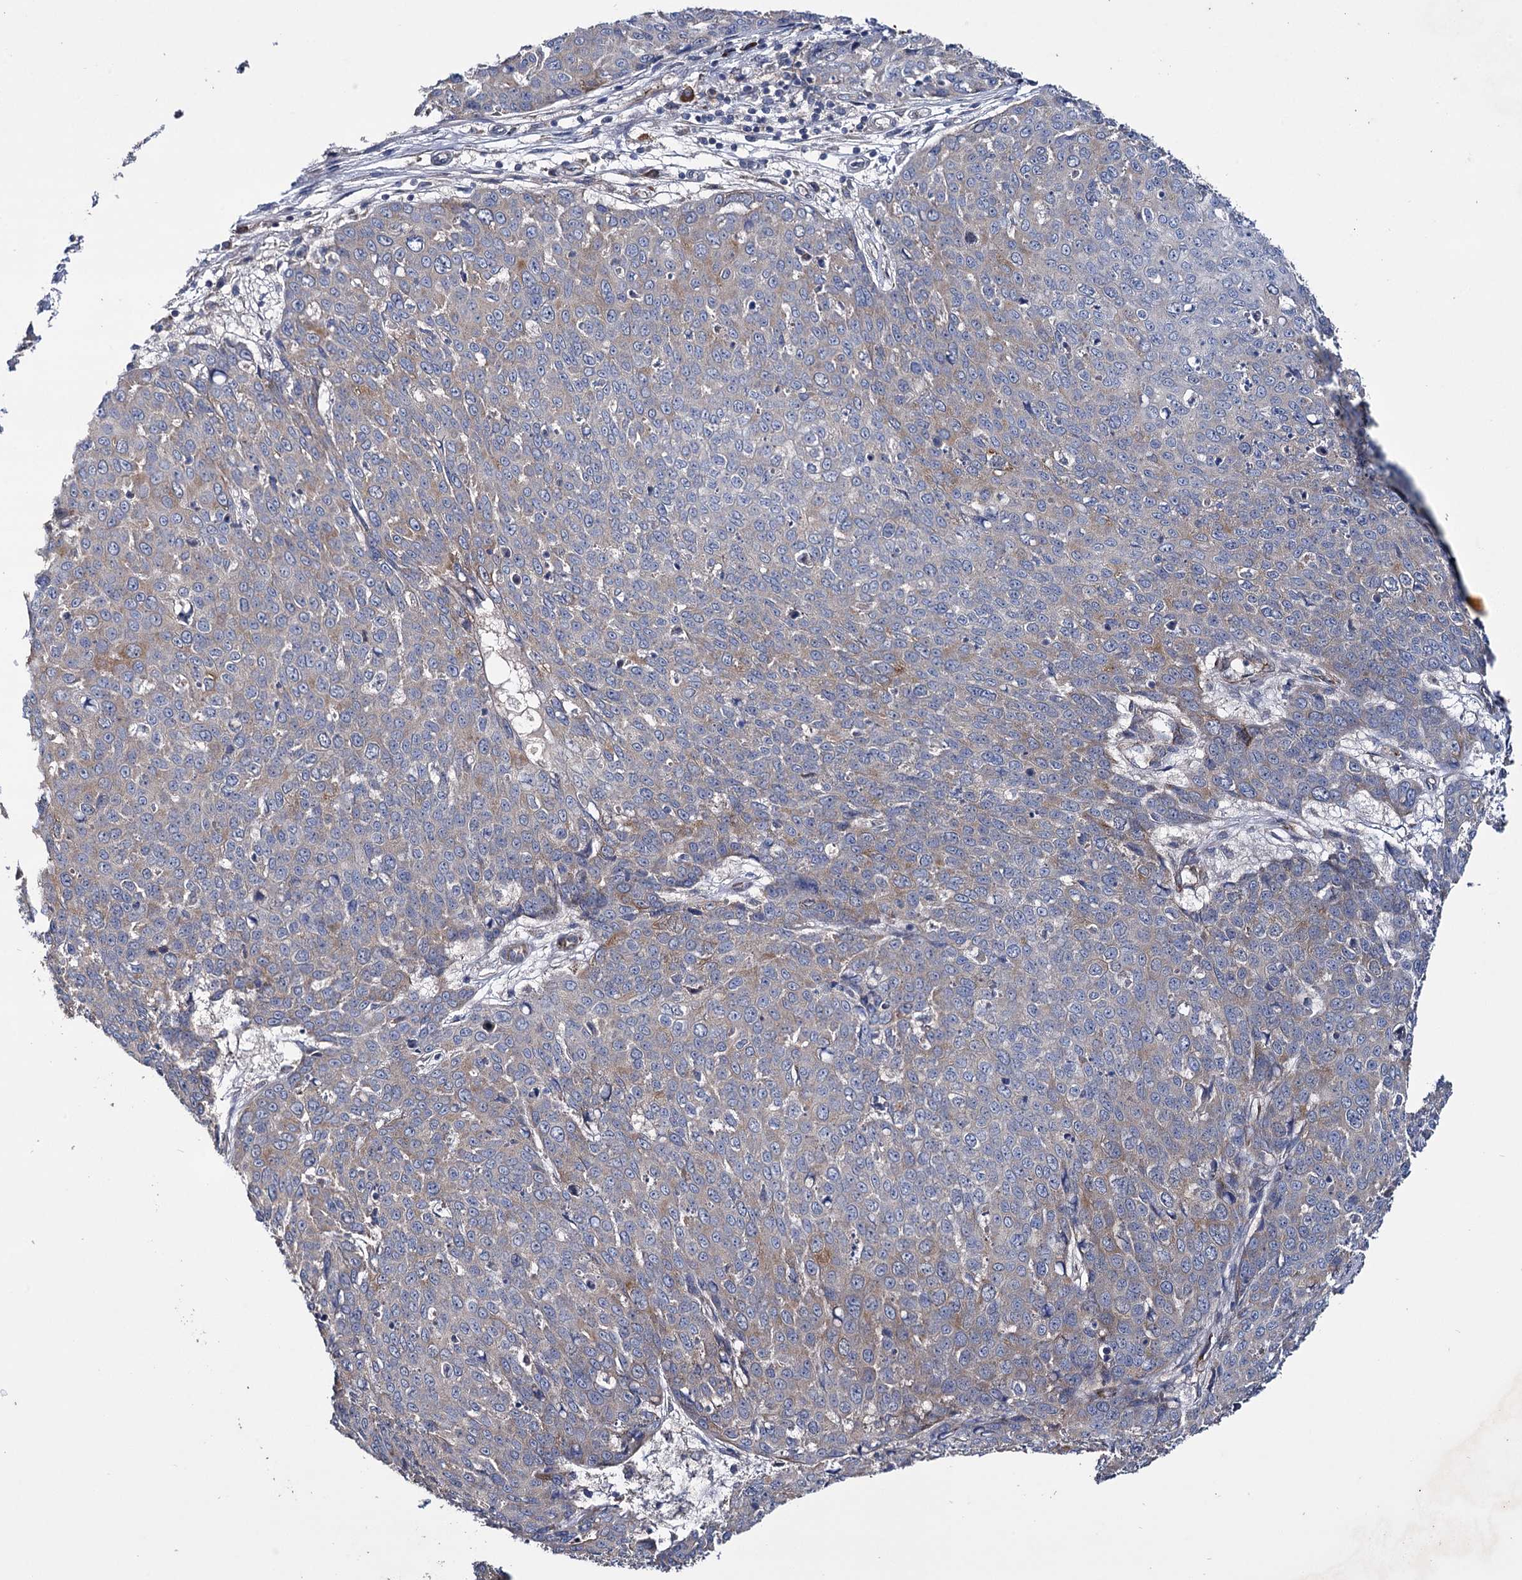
{"staining": {"intensity": "weak", "quantity": "<25%", "location": "cytoplasmic/membranous"}, "tissue": "skin cancer", "cell_type": "Tumor cells", "image_type": "cancer", "snomed": [{"axis": "morphology", "description": "Squamous cell carcinoma, NOS"}, {"axis": "topography", "description": "Skin"}], "caption": "The immunohistochemistry (IHC) image has no significant positivity in tumor cells of squamous cell carcinoma (skin) tissue. Brightfield microscopy of immunohistochemistry stained with DAB (3,3'-diaminobenzidine) (brown) and hematoxylin (blue), captured at high magnification.", "gene": "SPATS2", "patient": {"sex": "male", "age": 71}}